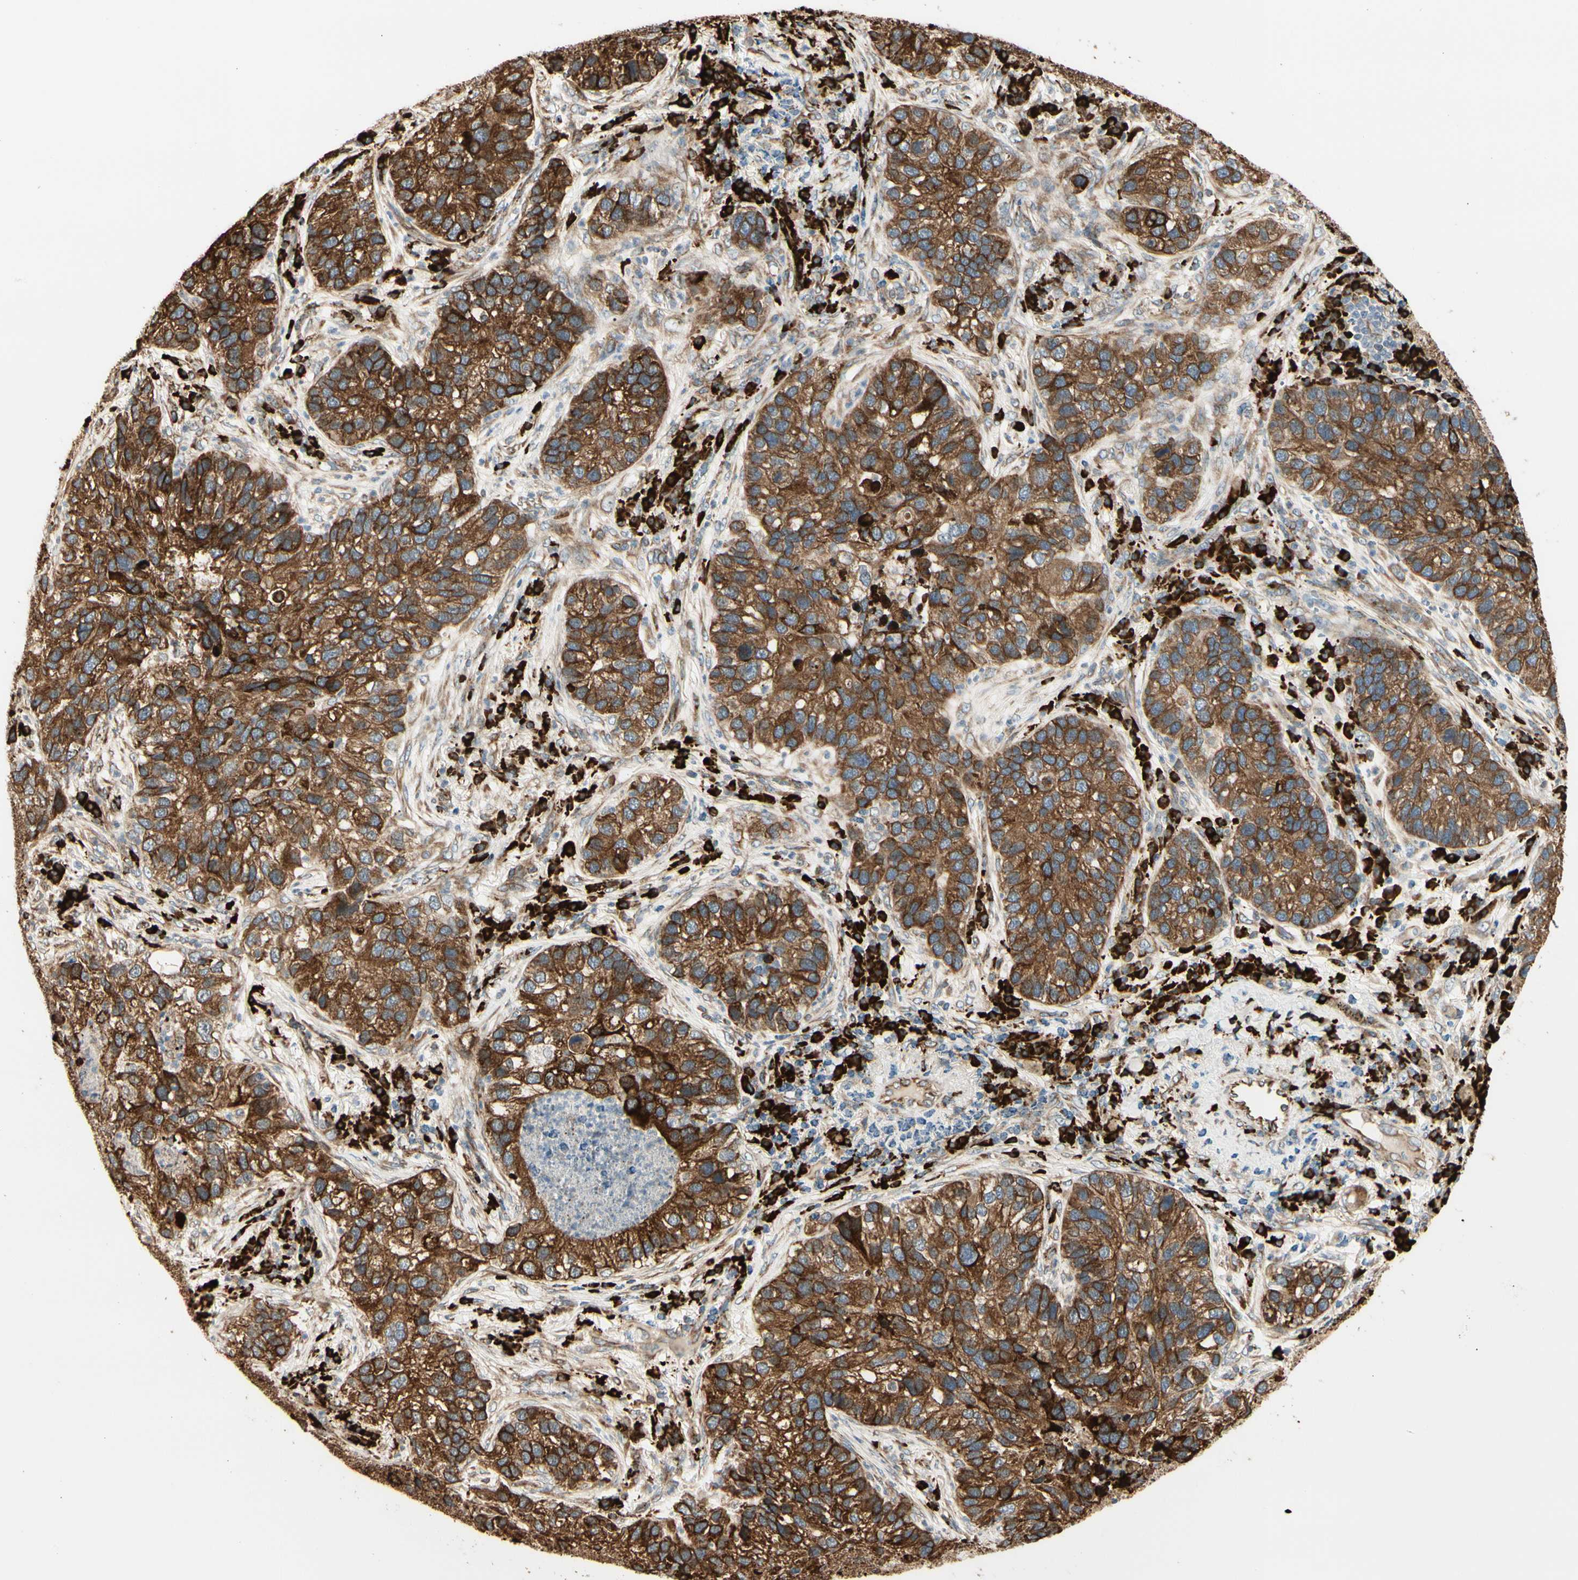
{"staining": {"intensity": "strong", "quantity": ">75%", "location": "cytoplasmic/membranous"}, "tissue": "lung cancer", "cell_type": "Tumor cells", "image_type": "cancer", "snomed": [{"axis": "morphology", "description": "Normal tissue, NOS"}, {"axis": "morphology", "description": "Adenocarcinoma, NOS"}, {"axis": "topography", "description": "Bronchus"}, {"axis": "topography", "description": "Lung"}], "caption": "Tumor cells display strong cytoplasmic/membranous staining in approximately >75% of cells in lung cancer (adenocarcinoma). The protein of interest is stained brown, and the nuclei are stained in blue (DAB (3,3'-diaminobenzidine) IHC with brightfield microscopy, high magnification).", "gene": "HSP90B1", "patient": {"sex": "male", "age": 54}}